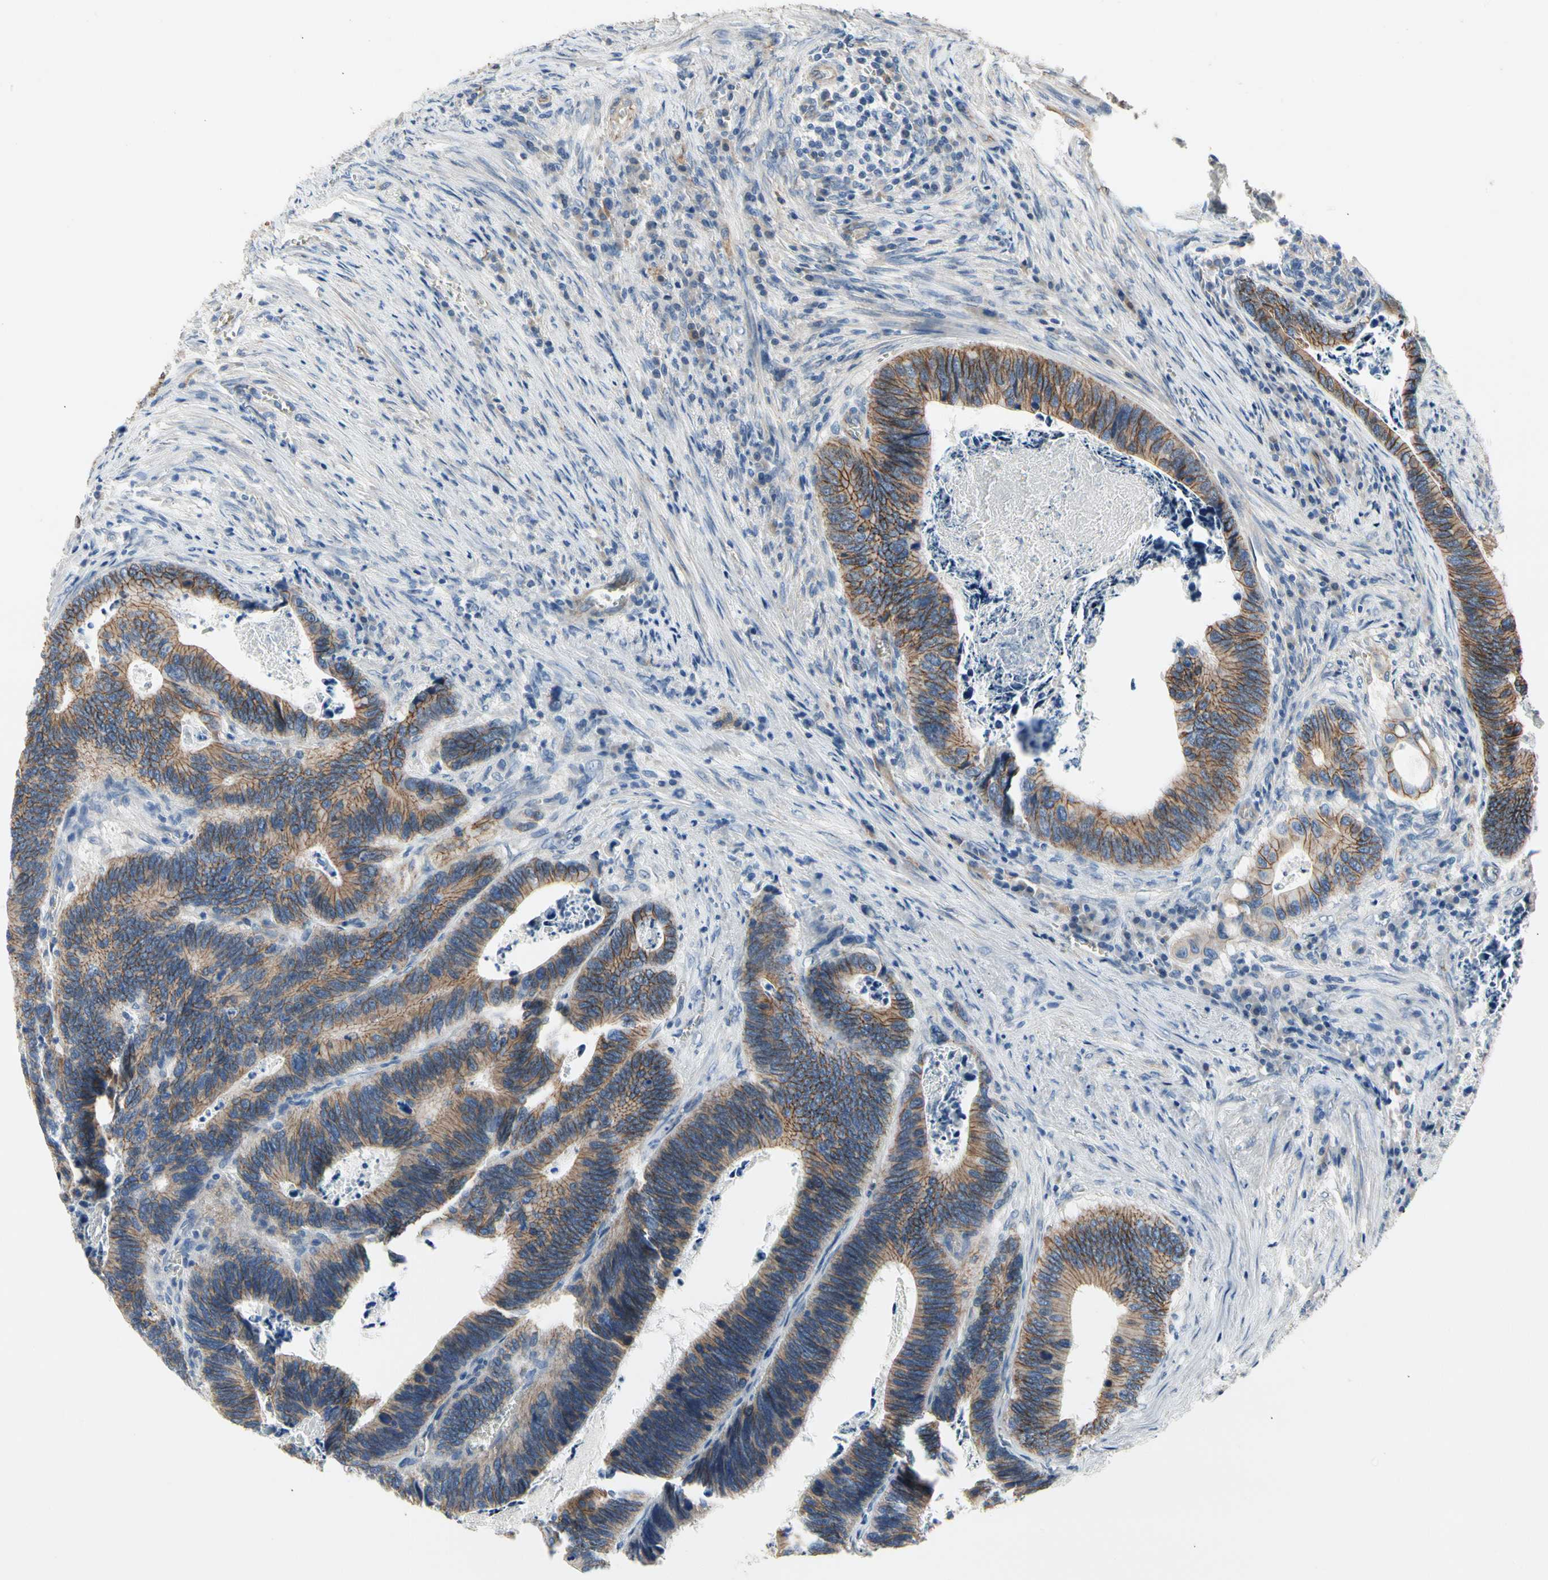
{"staining": {"intensity": "moderate", "quantity": "25%-75%", "location": "cytoplasmic/membranous"}, "tissue": "colorectal cancer", "cell_type": "Tumor cells", "image_type": "cancer", "snomed": [{"axis": "morphology", "description": "Adenocarcinoma, NOS"}, {"axis": "topography", "description": "Colon"}], "caption": "Human colorectal cancer (adenocarcinoma) stained for a protein (brown) exhibits moderate cytoplasmic/membranous positive positivity in approximately 25%-75% of tumor cells.", "gene": "LGR6", "patient": {"sex": "male", "age": 72}}